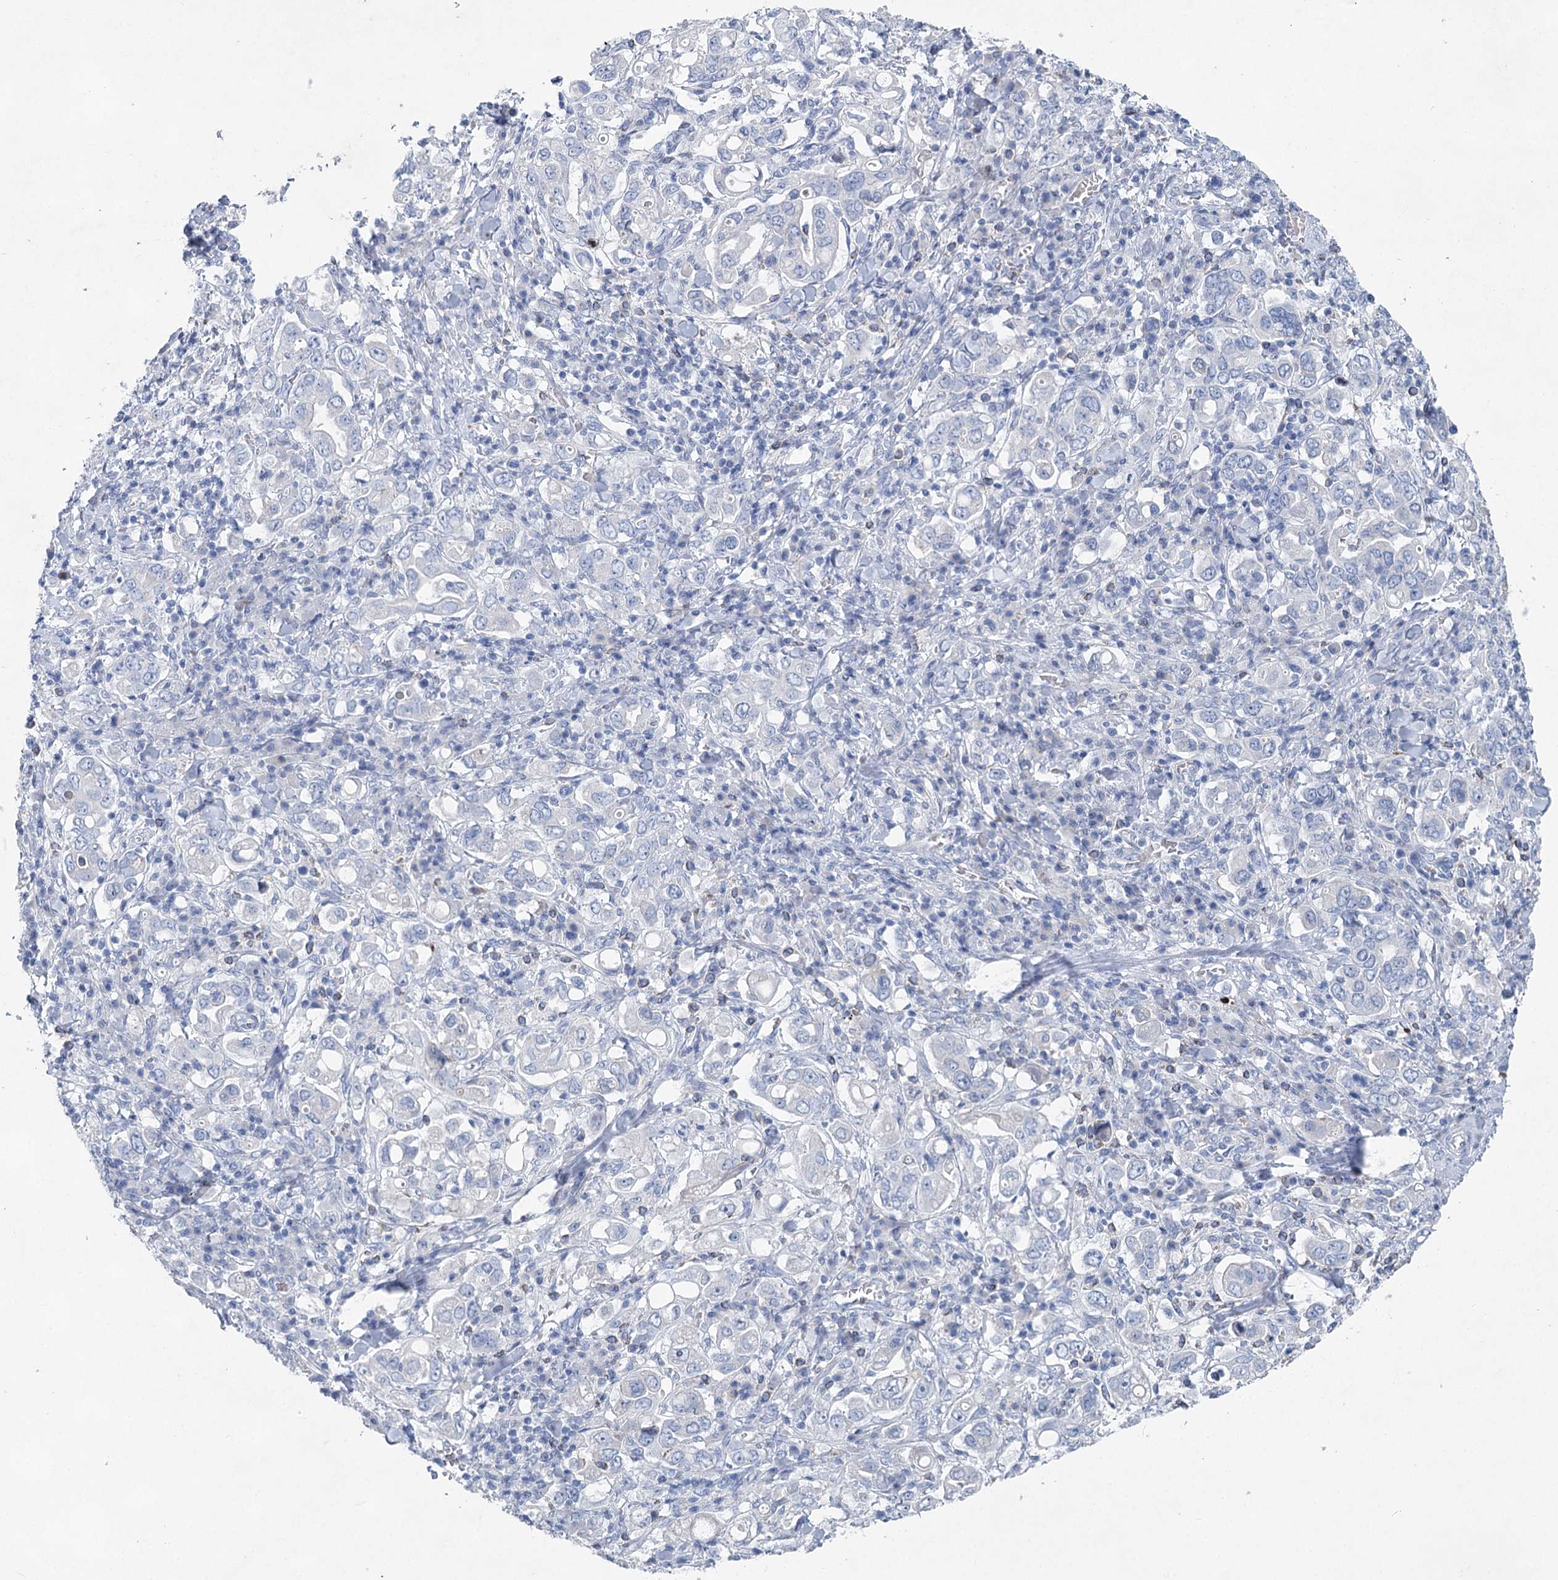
{"staining": {"intensity": "negative", "quantity": "none", "location": "none"}, "tissue": "stomach cancer", "cell_type": "Tumor cells", "image_type": "cancer", "snomed": [{"axis": "morphology", "description": "Adenocarcinoma, NOS"}, {"axis": "topography", "description": "Stomach, upper"}], "caption": "High magnification brightfield microscopy of adenocarcinoma (stomach) stained with DAB (brown) and counterstained with hematoxylin (blue): tumor cells show no significant positivity.", "gene": "WDR74", "patient": {"sex": "male", "age": 62}}